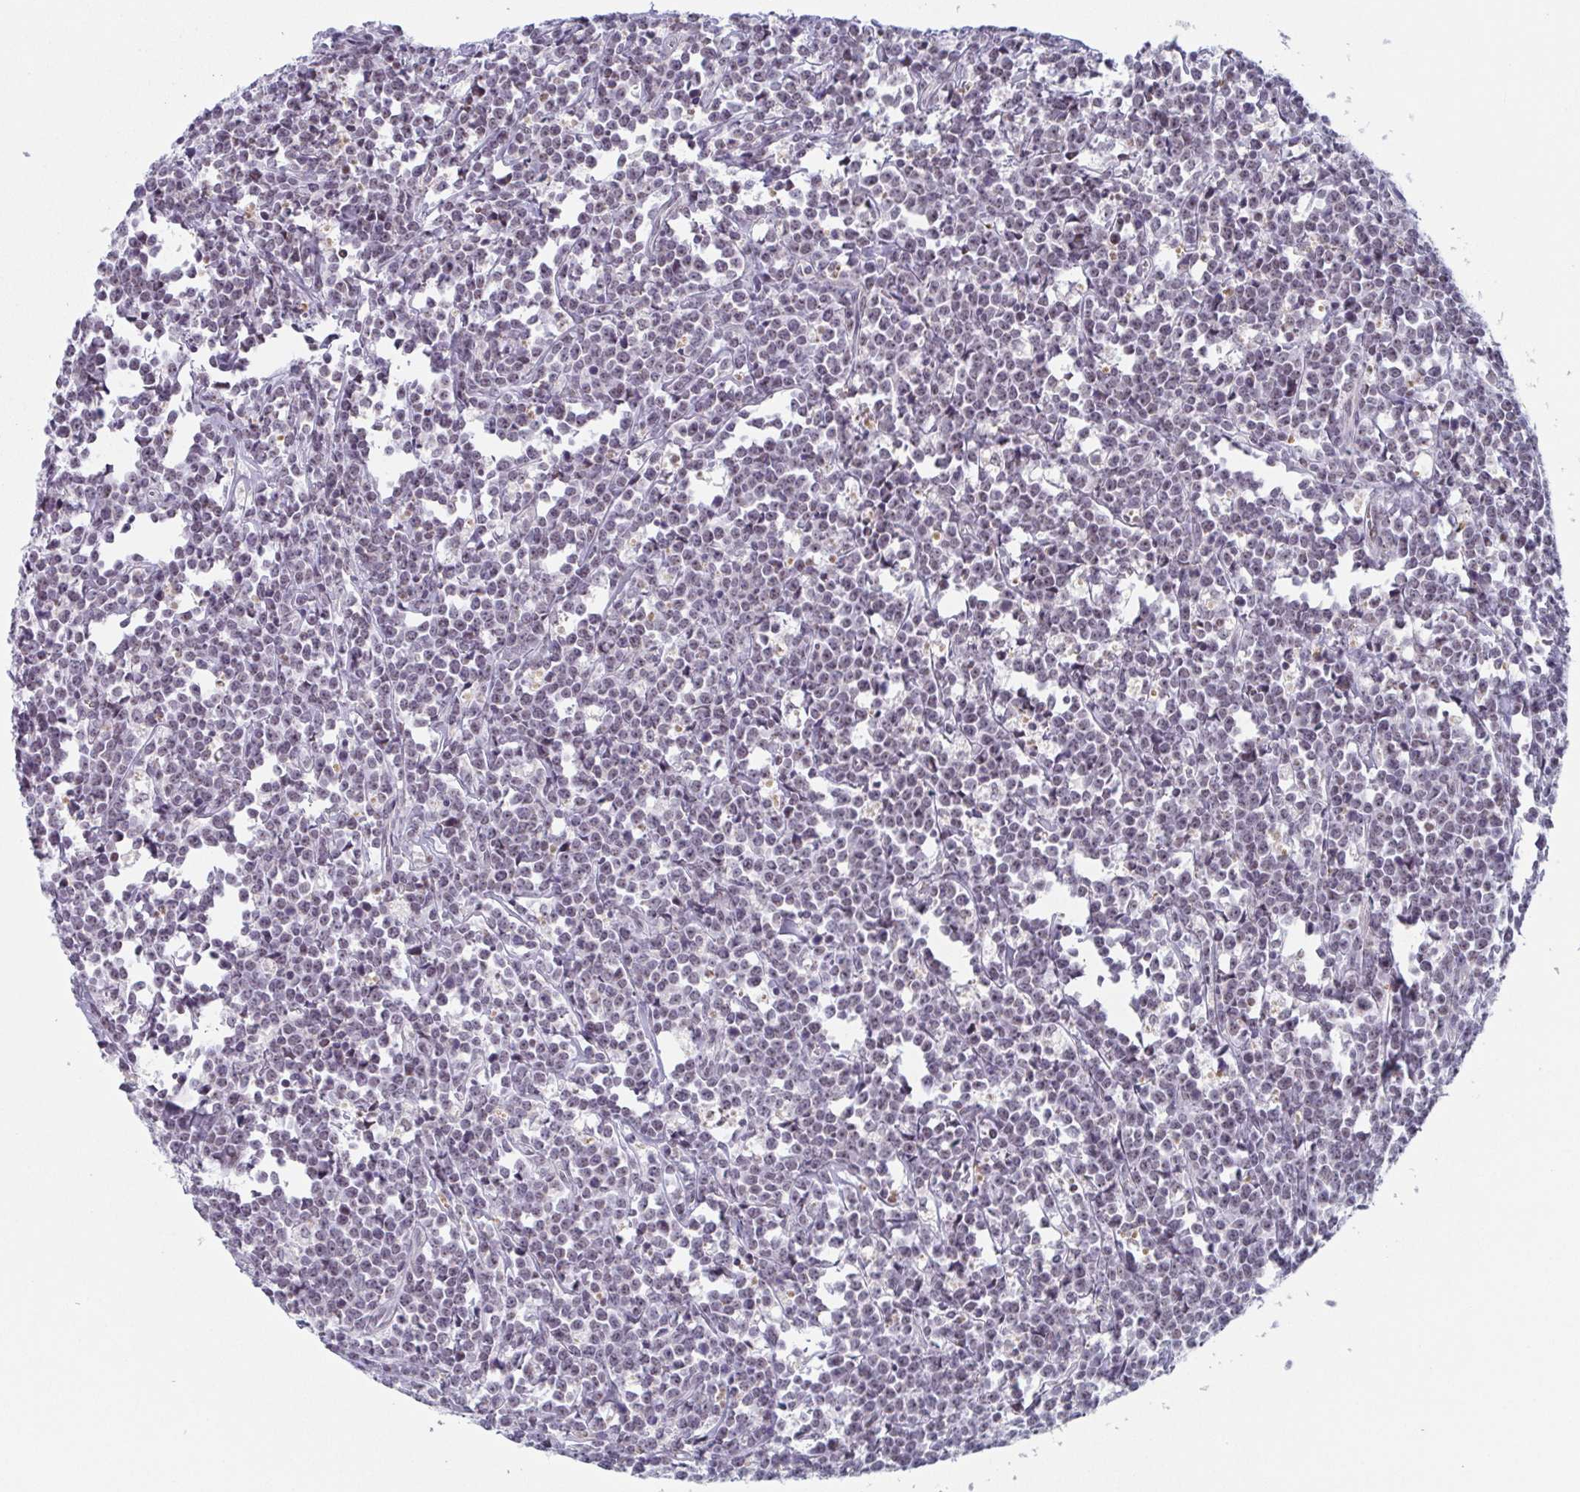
{"staining": {"intensity": "negative", "quantity": "none", "location": "none"}, "tissue": "lymphoma", "cell_type": "Tumor cells", "image_type": "cancer", "snomed": [{"axis": "morphology", "description": "Malignant lymphoma, non-Hodgkin's type, High grade"}, {"axis": "topography", "description": "Small intestine"}], "caption": "DAB immunohistochemical staining of human malignant lymphoma, non-Hodgkin's type (high-grade) shows no significant expression in tumor cells.", "gene": "EXOSC7", "patient": {"sex": "female", "age": 56}}